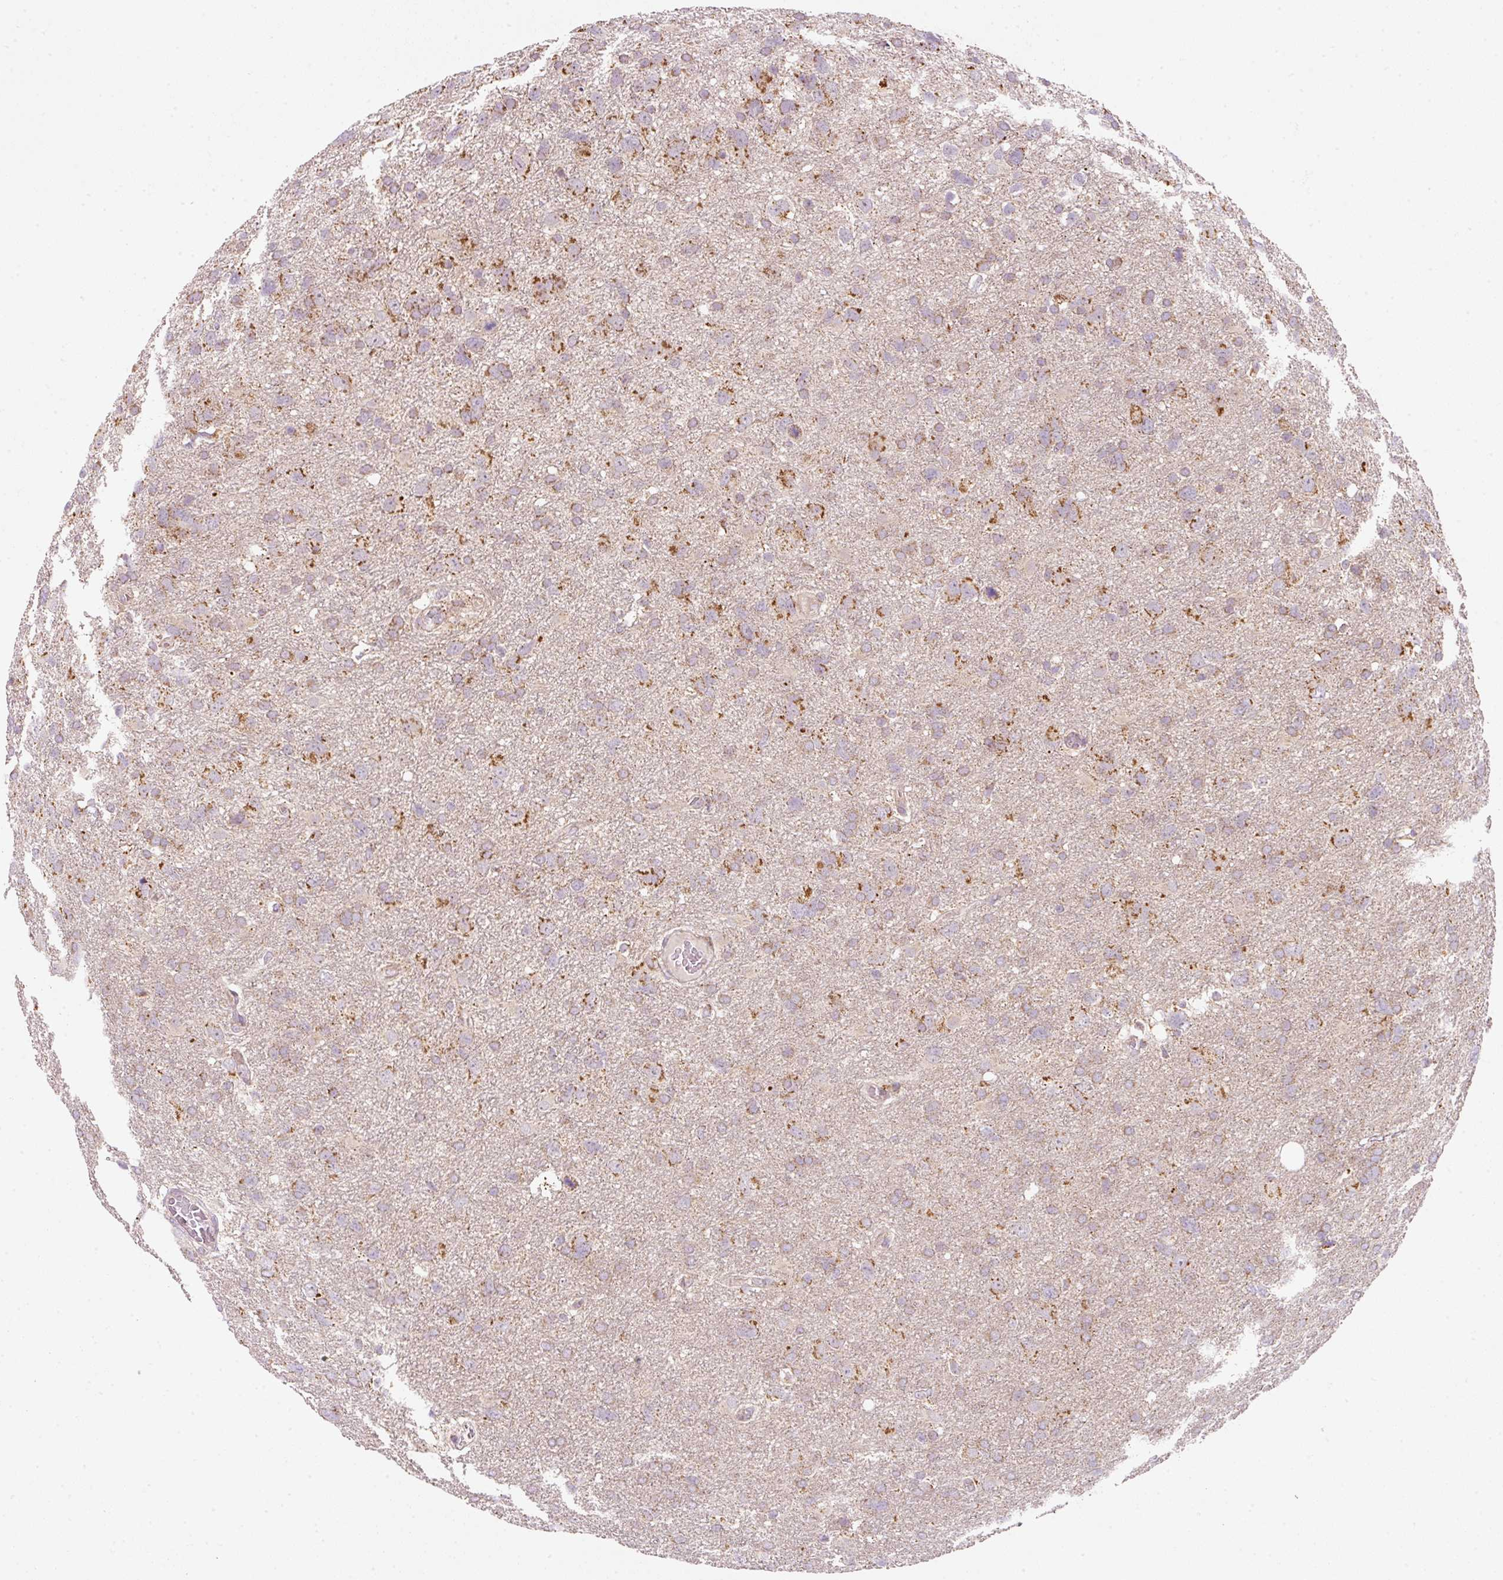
{"staining": {"intensity": "strong", "quantity": "25%-75%", "location": "cytoplasmic/membranous"}, "tissue": "glioma", "cell_type": "Tumor cells", "image_type": "cancer", "snomed": [{"axis": "morphology", "description": "Glioma, malignant, High grade"}, {"axis": "topography", "description": "Brain"}], "caption": "A high-resolution micrograph shows IHC staining of malignant glioma (high-grade), which displays strong cytoplasmic/membranous positivity in about 25%-75% of tumor cells.", "gene": "FAM78B", "patient": {"sex": "male", "age": 61}}